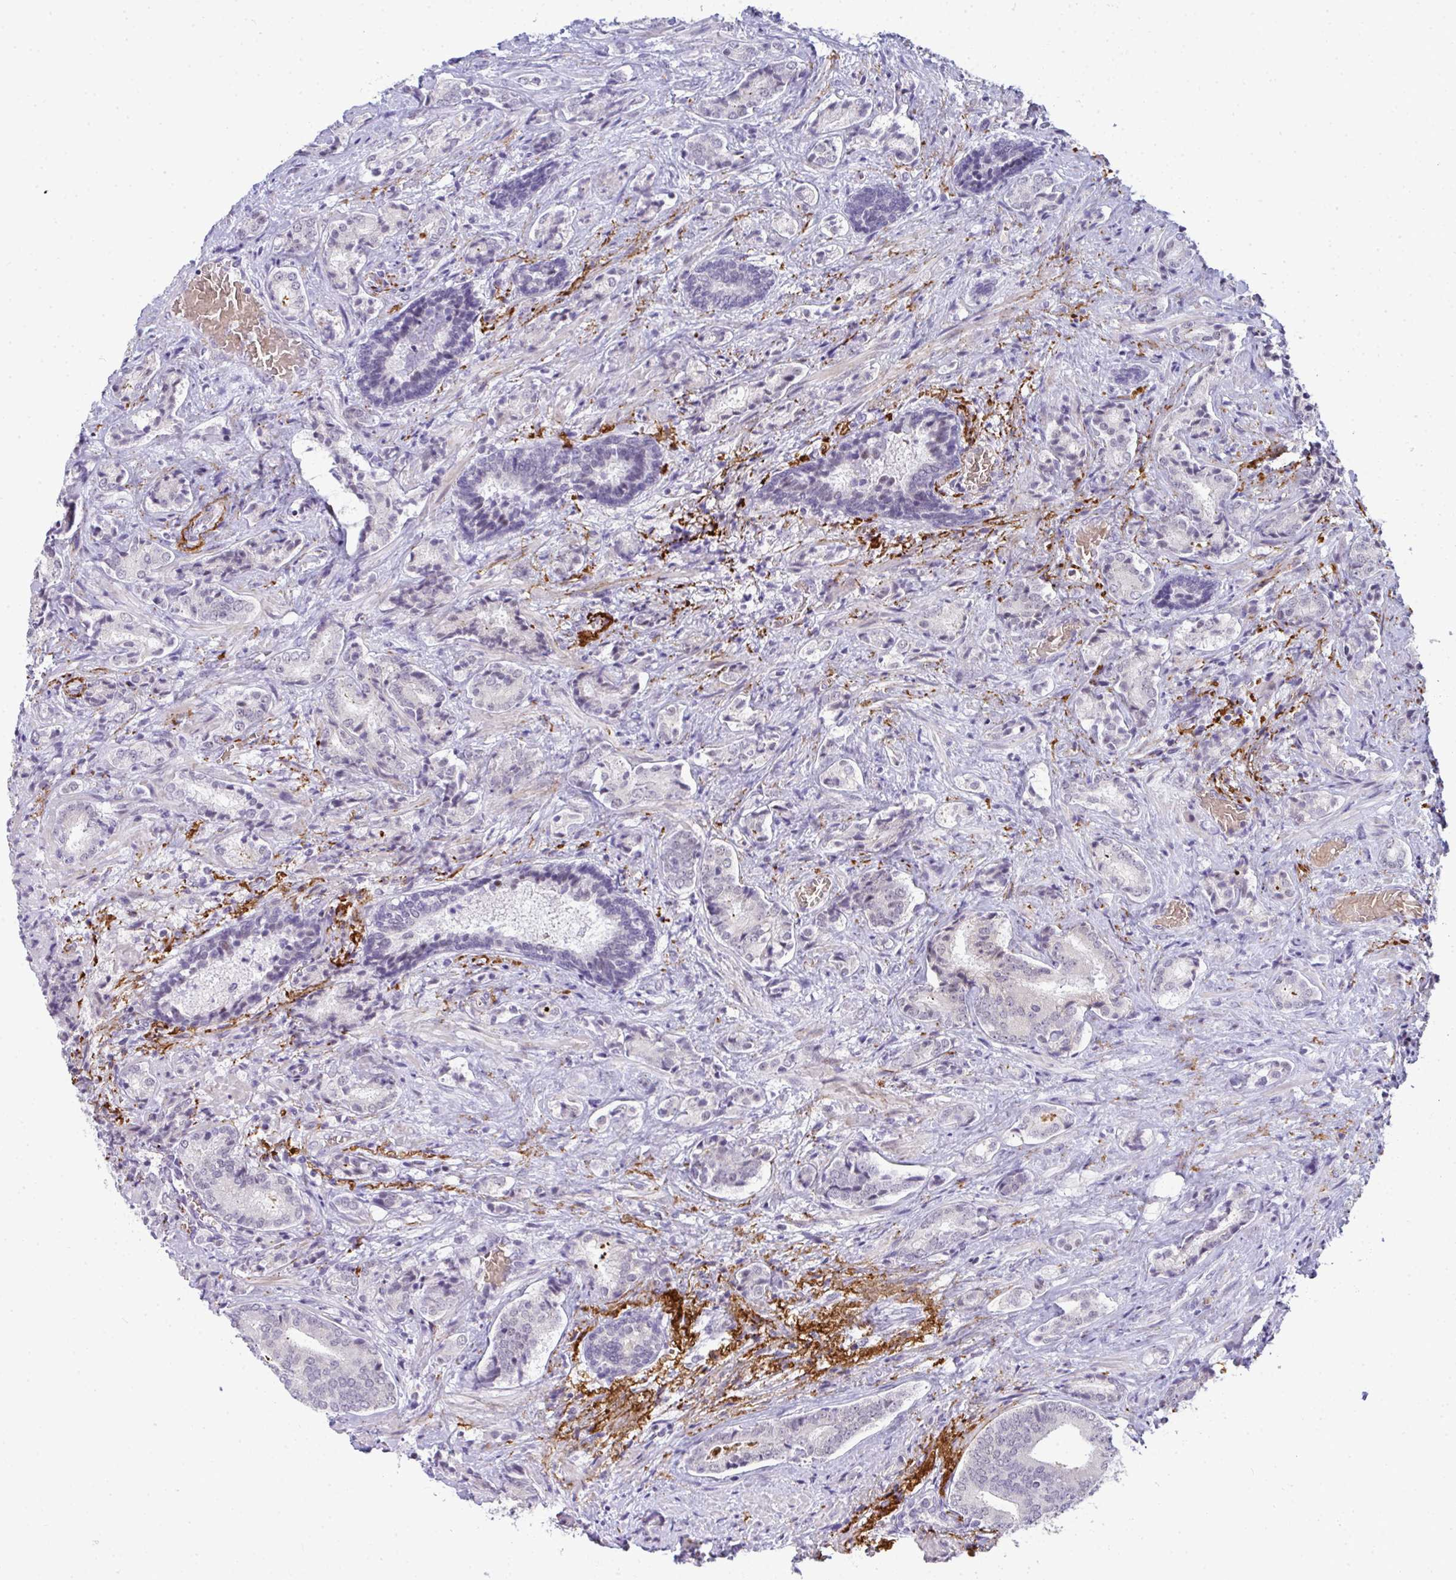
{"staining": {"intensity": "negative", "quantity": "none", "location": "none"}, "tissue": "prostate cancer", "cell_type": "Tumor cells", "image_type": "cancer", "snomed": [{"axis": "morphology", "description": "Adenocarcinoma, High grade"}, {"axis": "topography", "description": "Prostate"}], "caption": "Adenocarcinoma (high-grade) (prostate) was stained to show a protein in brown. There is no significant expression in tumor cells.", "gene": "TNMD", "patient": {"sex": "male", "age": 62}}